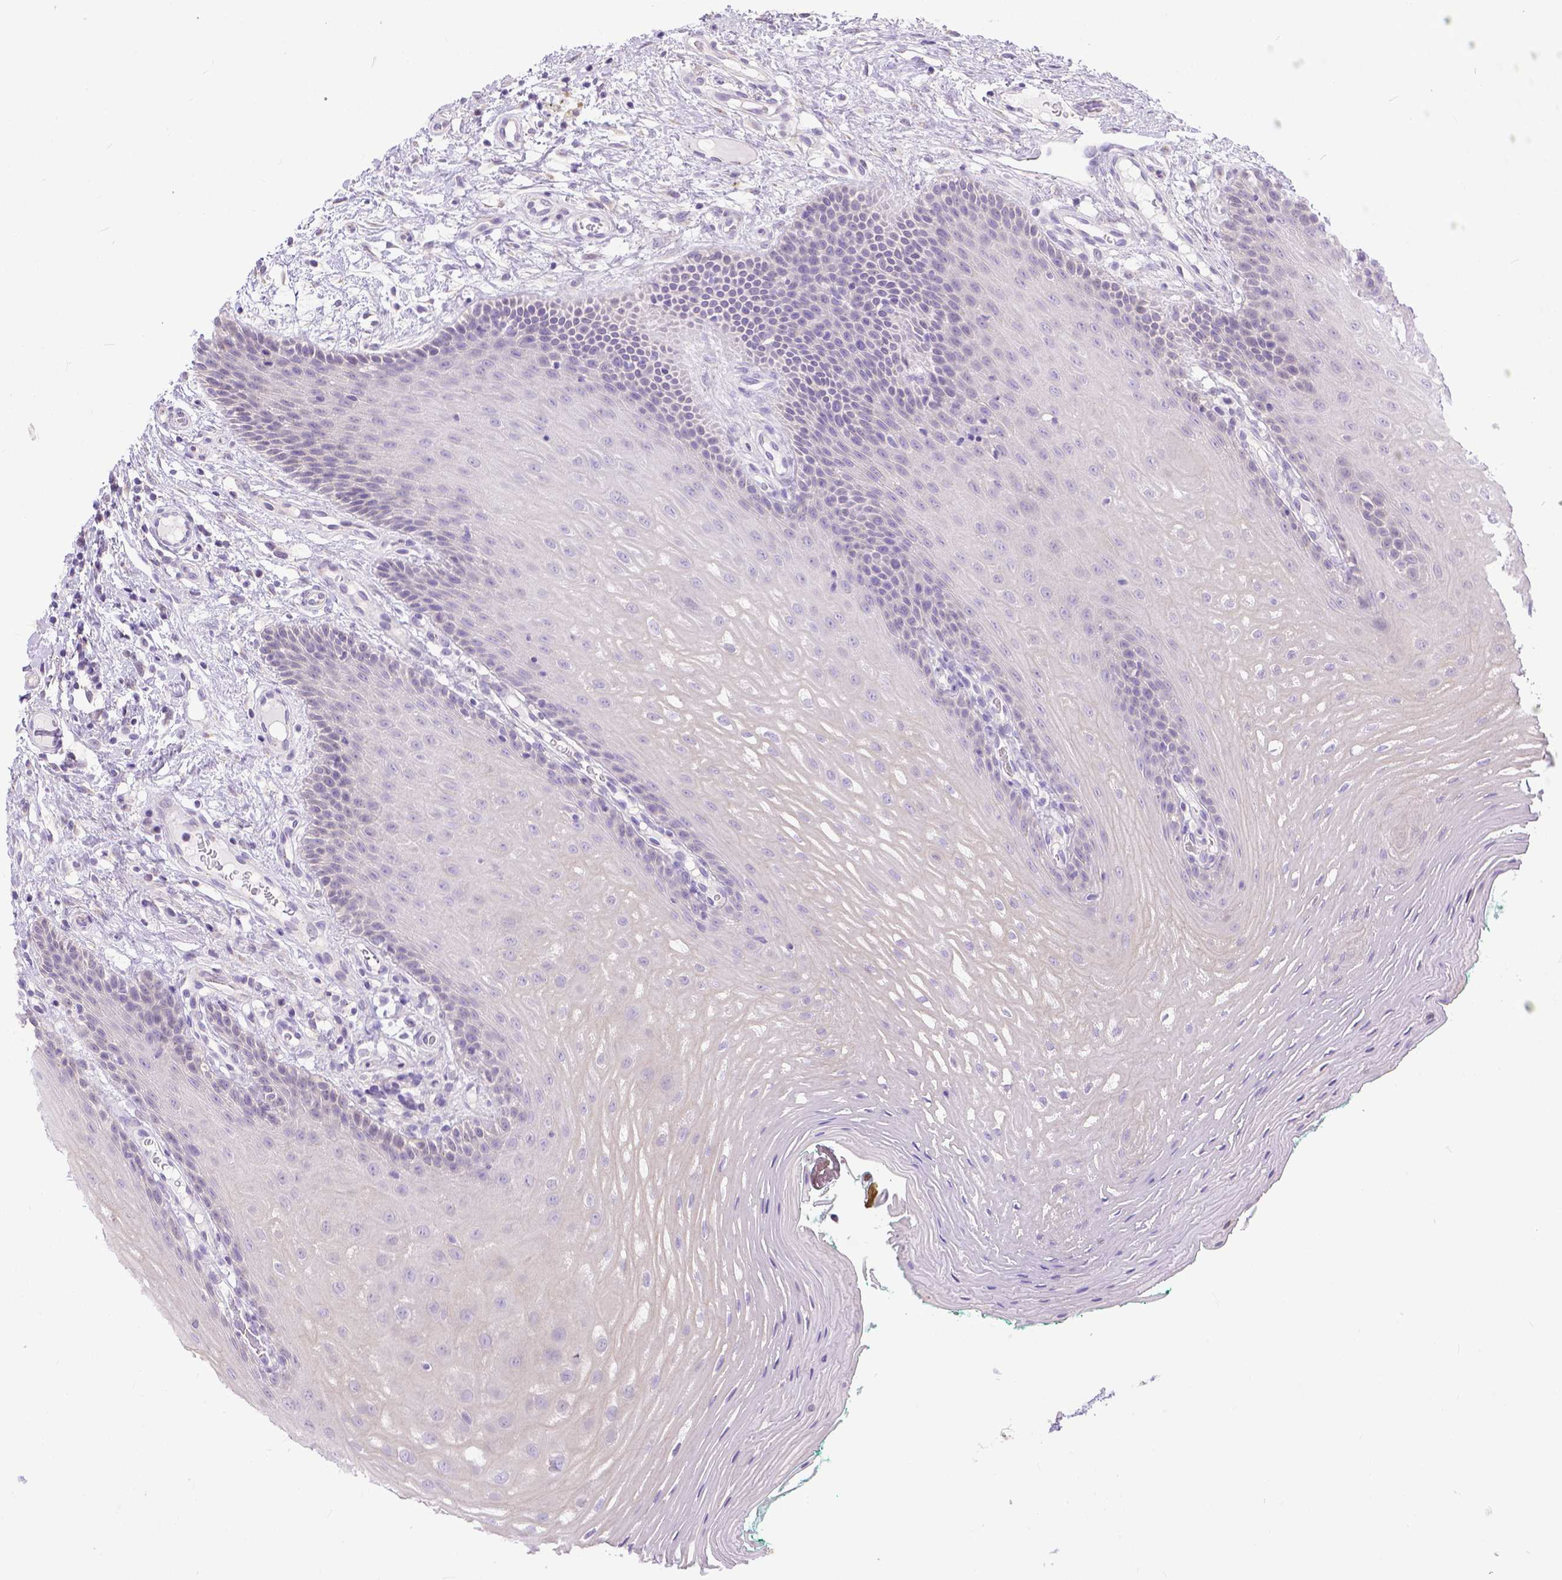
{"staining": {"intensity": "negative", "quantity": "none", "location": "none"}, "tissue": "oral mucosa", "cell_type": "Squamous epithelial cells", "image_type": "normal", "snomed": [{"axis": "morphology", "description": "Normal tissue, NOS"}, {"axis": "morphology", "description": "Squamous cell carcinoma, NOS"}, {"axis": "topography", "description": "Oral tissue"}, {"axis": "topography", "description": "Head-Neck"}], "caption": "Immunohistochemistry (IHC) micrograph of normal oral mucosa: human oral mucosa stained with DAB (3,3'-diaminobenzidine) shows no significant protein expression in squamous epithelial cells.", "gene": "TTLL6", "patient": {"sex": "male", "age": 78}}